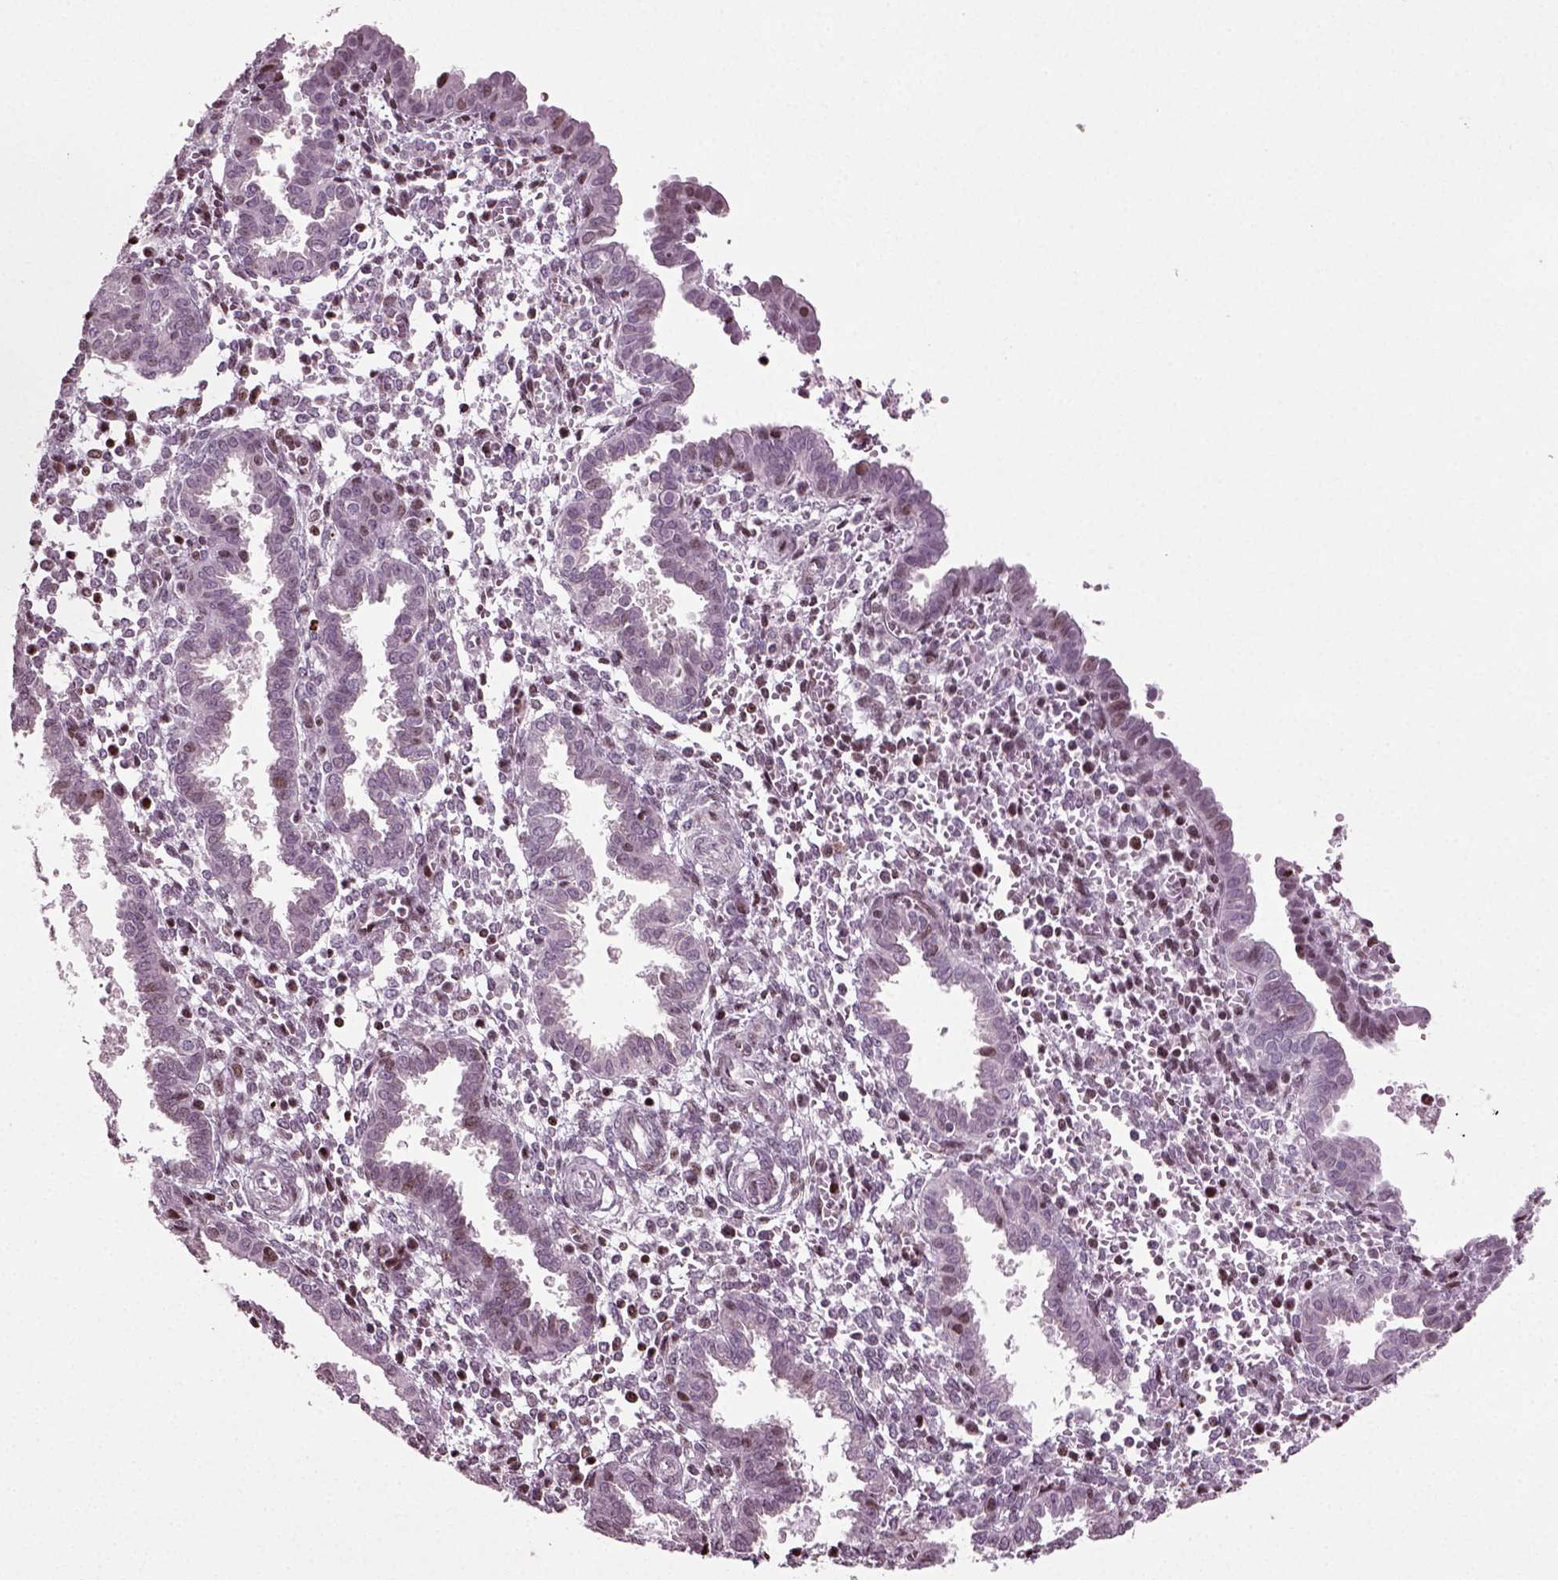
{"staining": {"intensity": "moderate", "quantity": "<25%", "location": "nuclear"}, "tissue": "endometrium", "cell_type": "Cells in endometrial stroma", "image_type": "normal", "snomed": [{"axis": "morphology", "description": "Normal tissue, NOS"}, {"axis": "topography", "description": "Endometrium"}], "caption": "A histopathology image of human endometrium stained for a protein reveals moderate nuclear brown staining in cells in endometrial stroma.", "gene": "HEYL", "patient": {"sex": "female", "age": 37}}